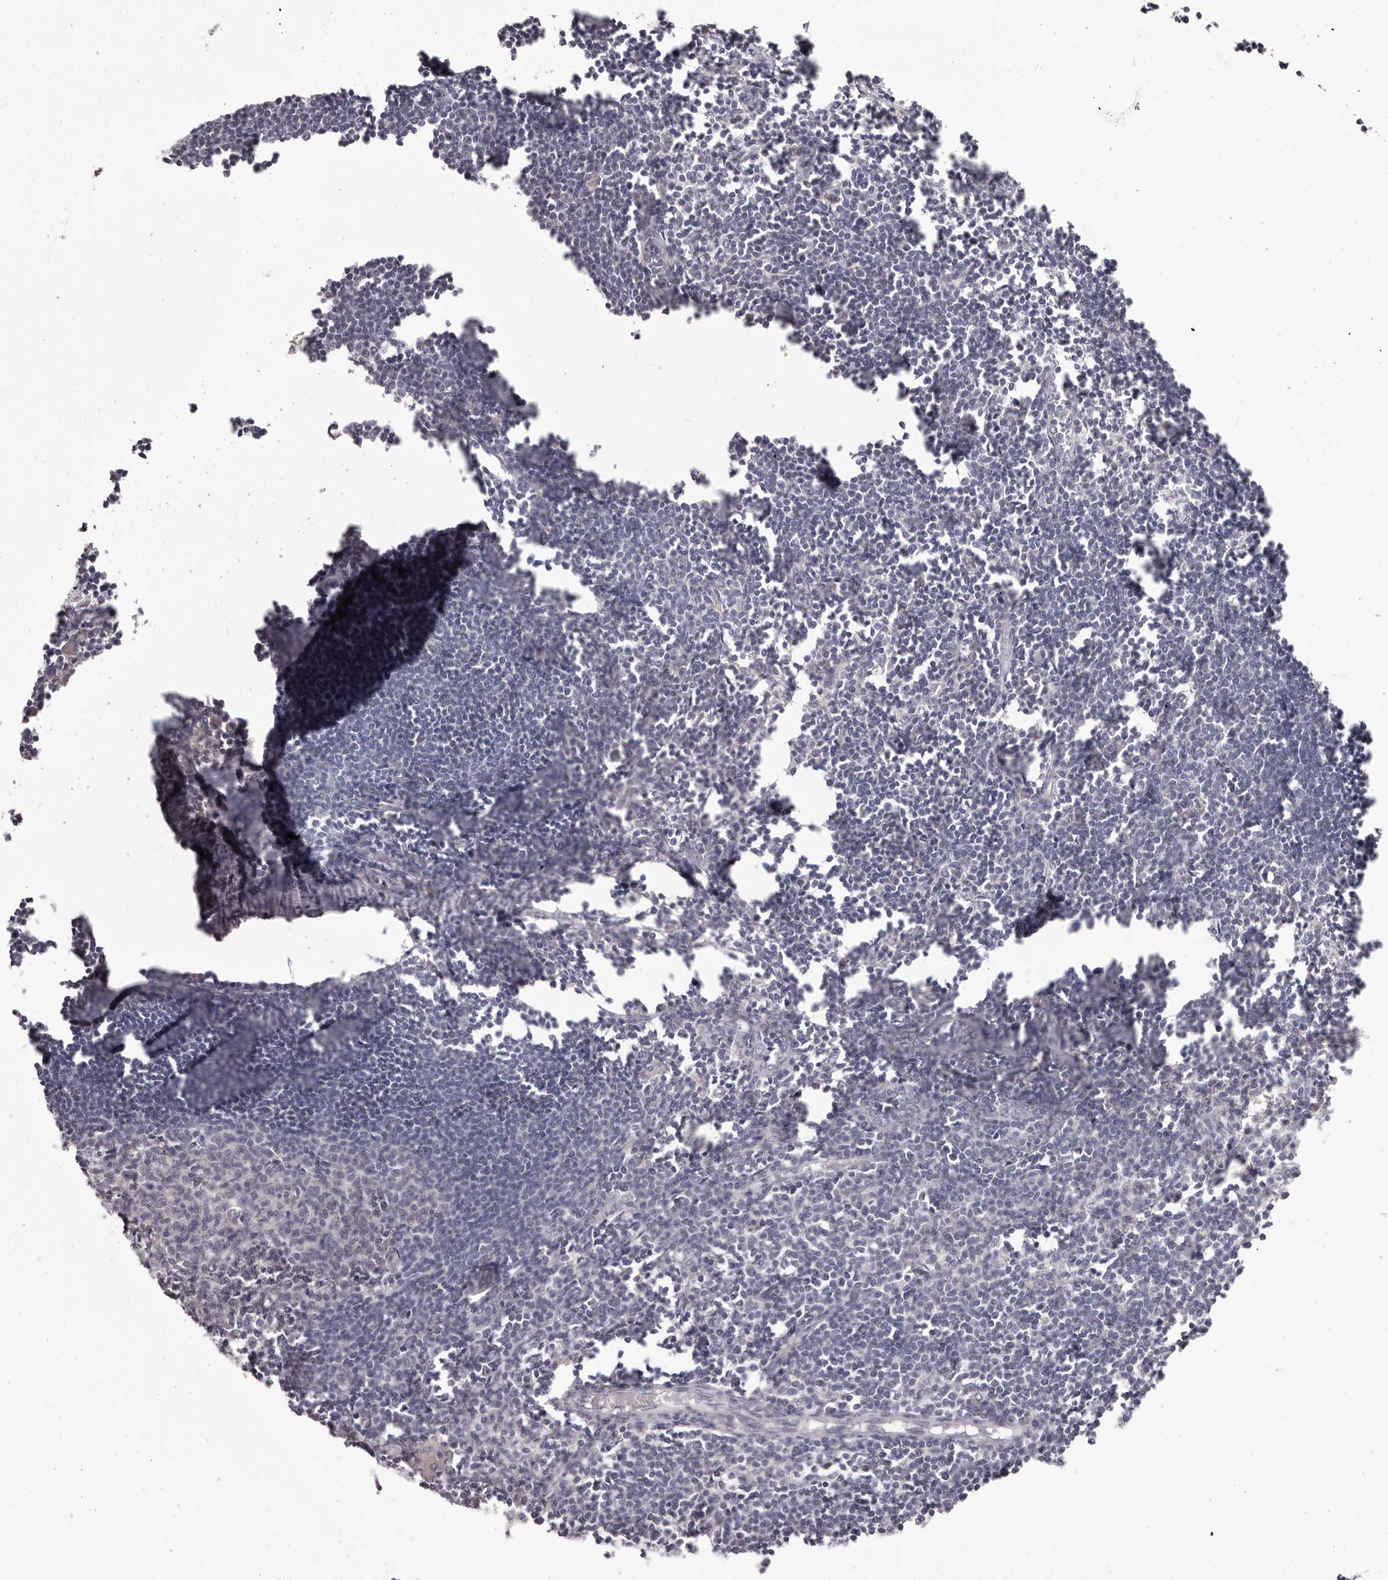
{"staining": {"intensity": "negative", "quantity": "none", "location": "none"}, "tissue": "lymph node", "cell_type": "Germinal center cells", "image_type": "normal", "snomed": [{"axis": "morphology", "description": "Normal tissue, NOS"}, {"axis": "morphology", "description": "Malignant melanoma, Metastatic site"}, {"axis": "topography", "description": "Lymph node"}], "caption": "Germinal center cells are negative for brown protein staining in unremarkable lymph node. (Stains: DAB (3,3'-diaminobenzidine) IHC with hematoxylin counter stain, Microscopy: brightfield microscopy at high magnification).", "gene": "OTUD3", "patient": {"sex": "male", "age": 41}}